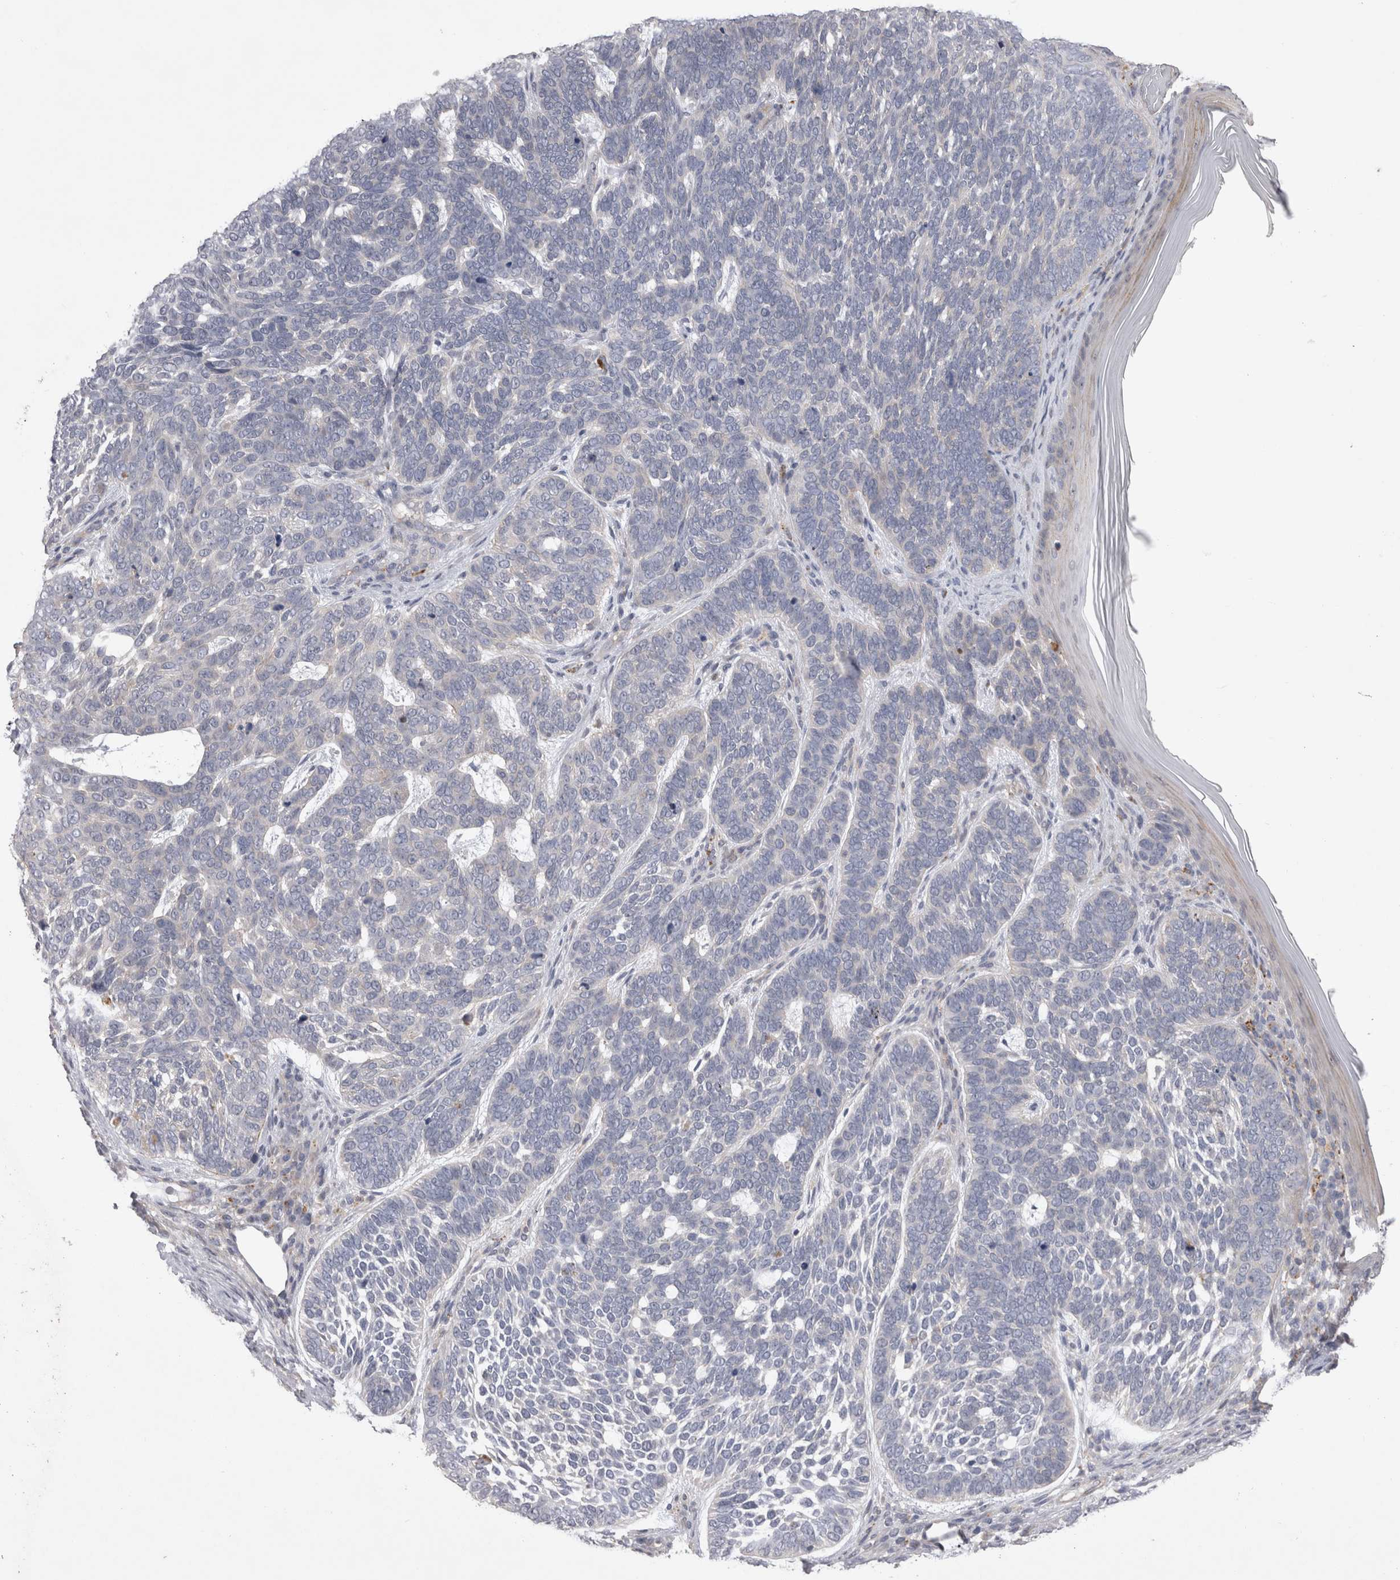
{"staining": {"intensity": "negative", "quantity": "none", "location": "none"}, "tissue": "skin cancer", "cell_type": "Tumor cells", "image_type": "cancer", "snomed": [{"axis": "morphology", "description": "Basal cell carcinoma"}, {"axis": "topography", "description": "Skin"}], "caption": "Immunohistochemical staining of human skin cancer reveals no significant staining in tumor cells.", "gene": "CTBS", "patient": {"sex": "female", "age": 85}}